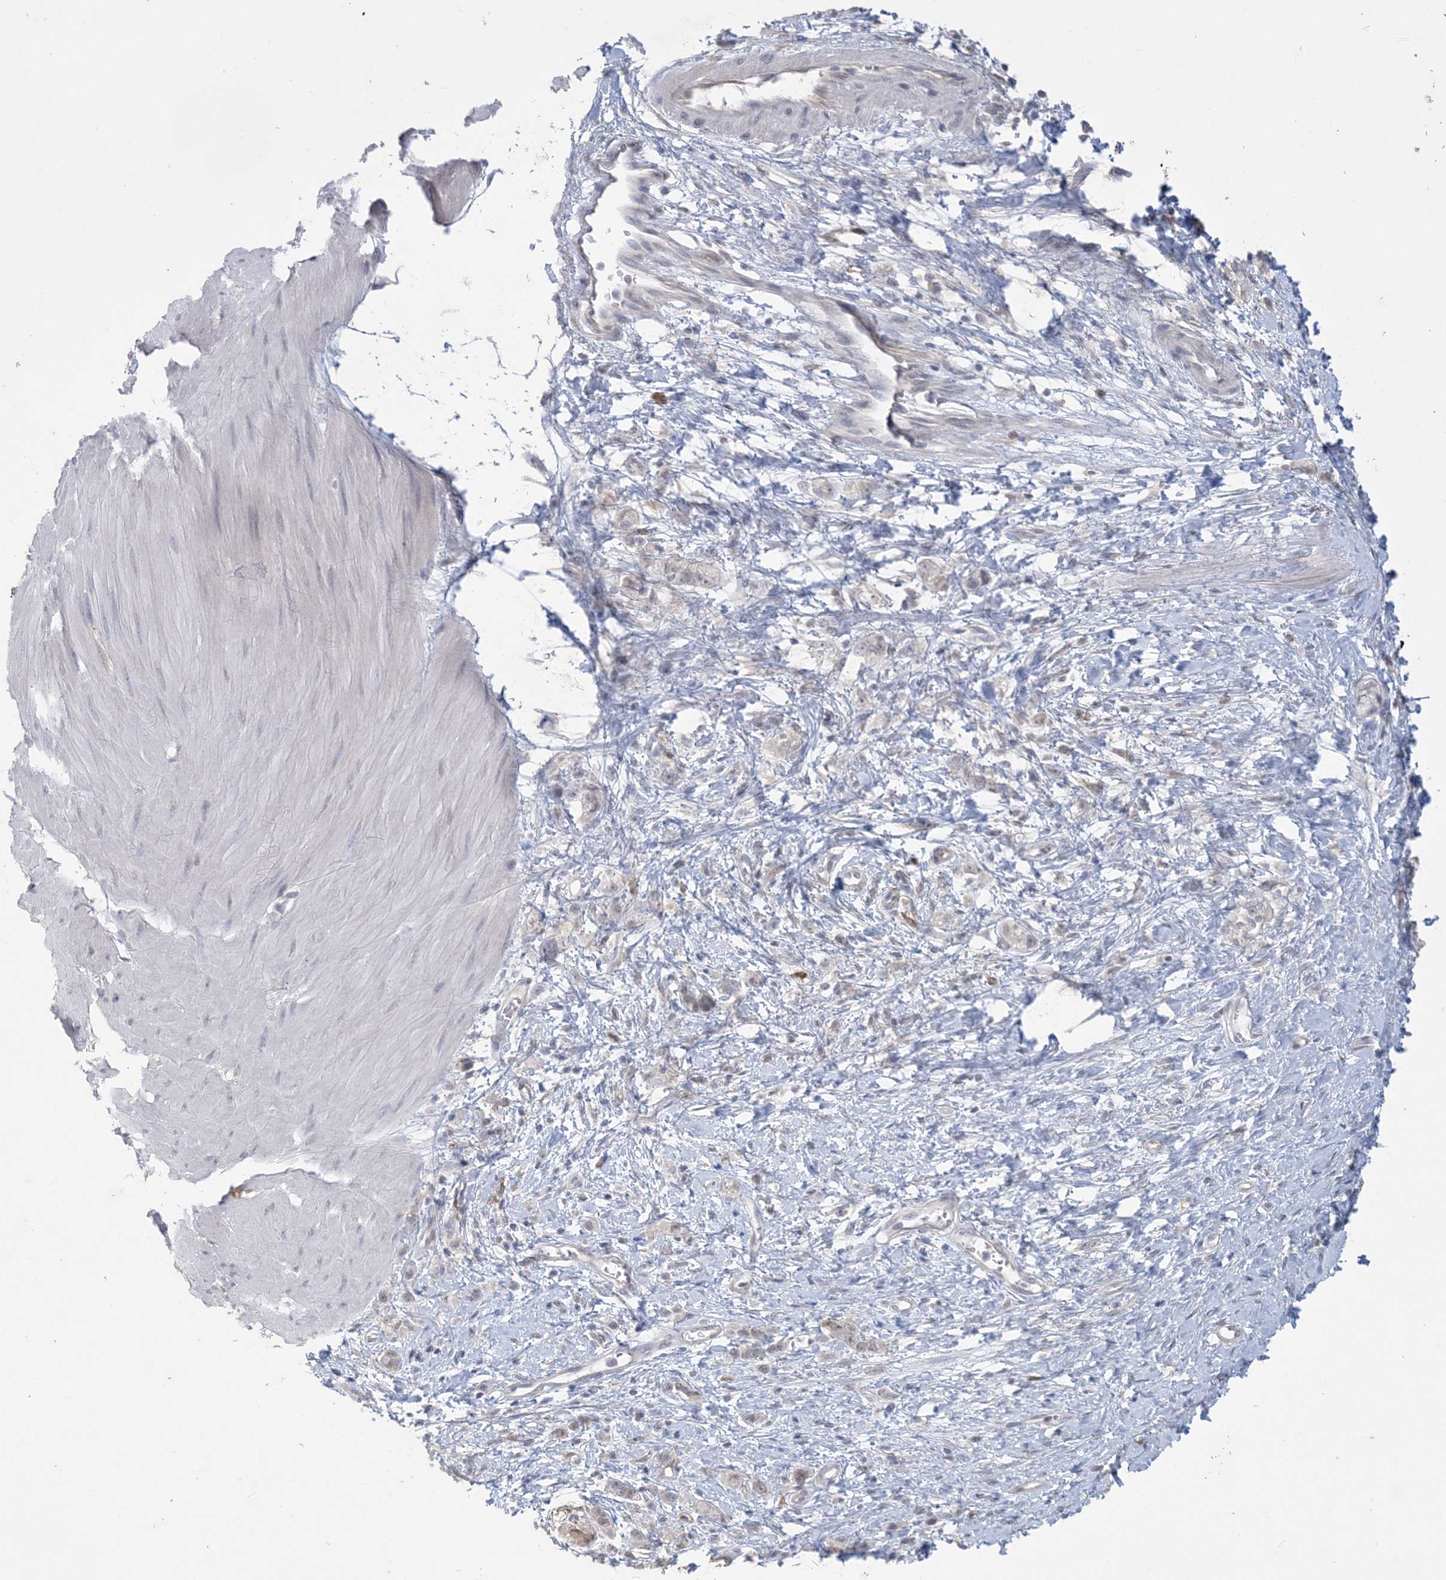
{"staining": {"intensity": "negative", "quantity": "none", "location": "none"}, "tissue": "stomach cancer", "cell_type": "Tumor cells", "image_type": "cancer", "snomed": [{"axis": "morphology", "description": "Adenocarcinoma, NOS"}, {"axis": "topography", "description": "Stomach"}], "caption": "This is a photomicrograph of immunohistochemistry (IHC) staining of stomach cancer (adenocarcinoma), which shows no staining in tumor cells.", "gene": "HMGCS1", "patient": {"sex": "female", "age": 76}}